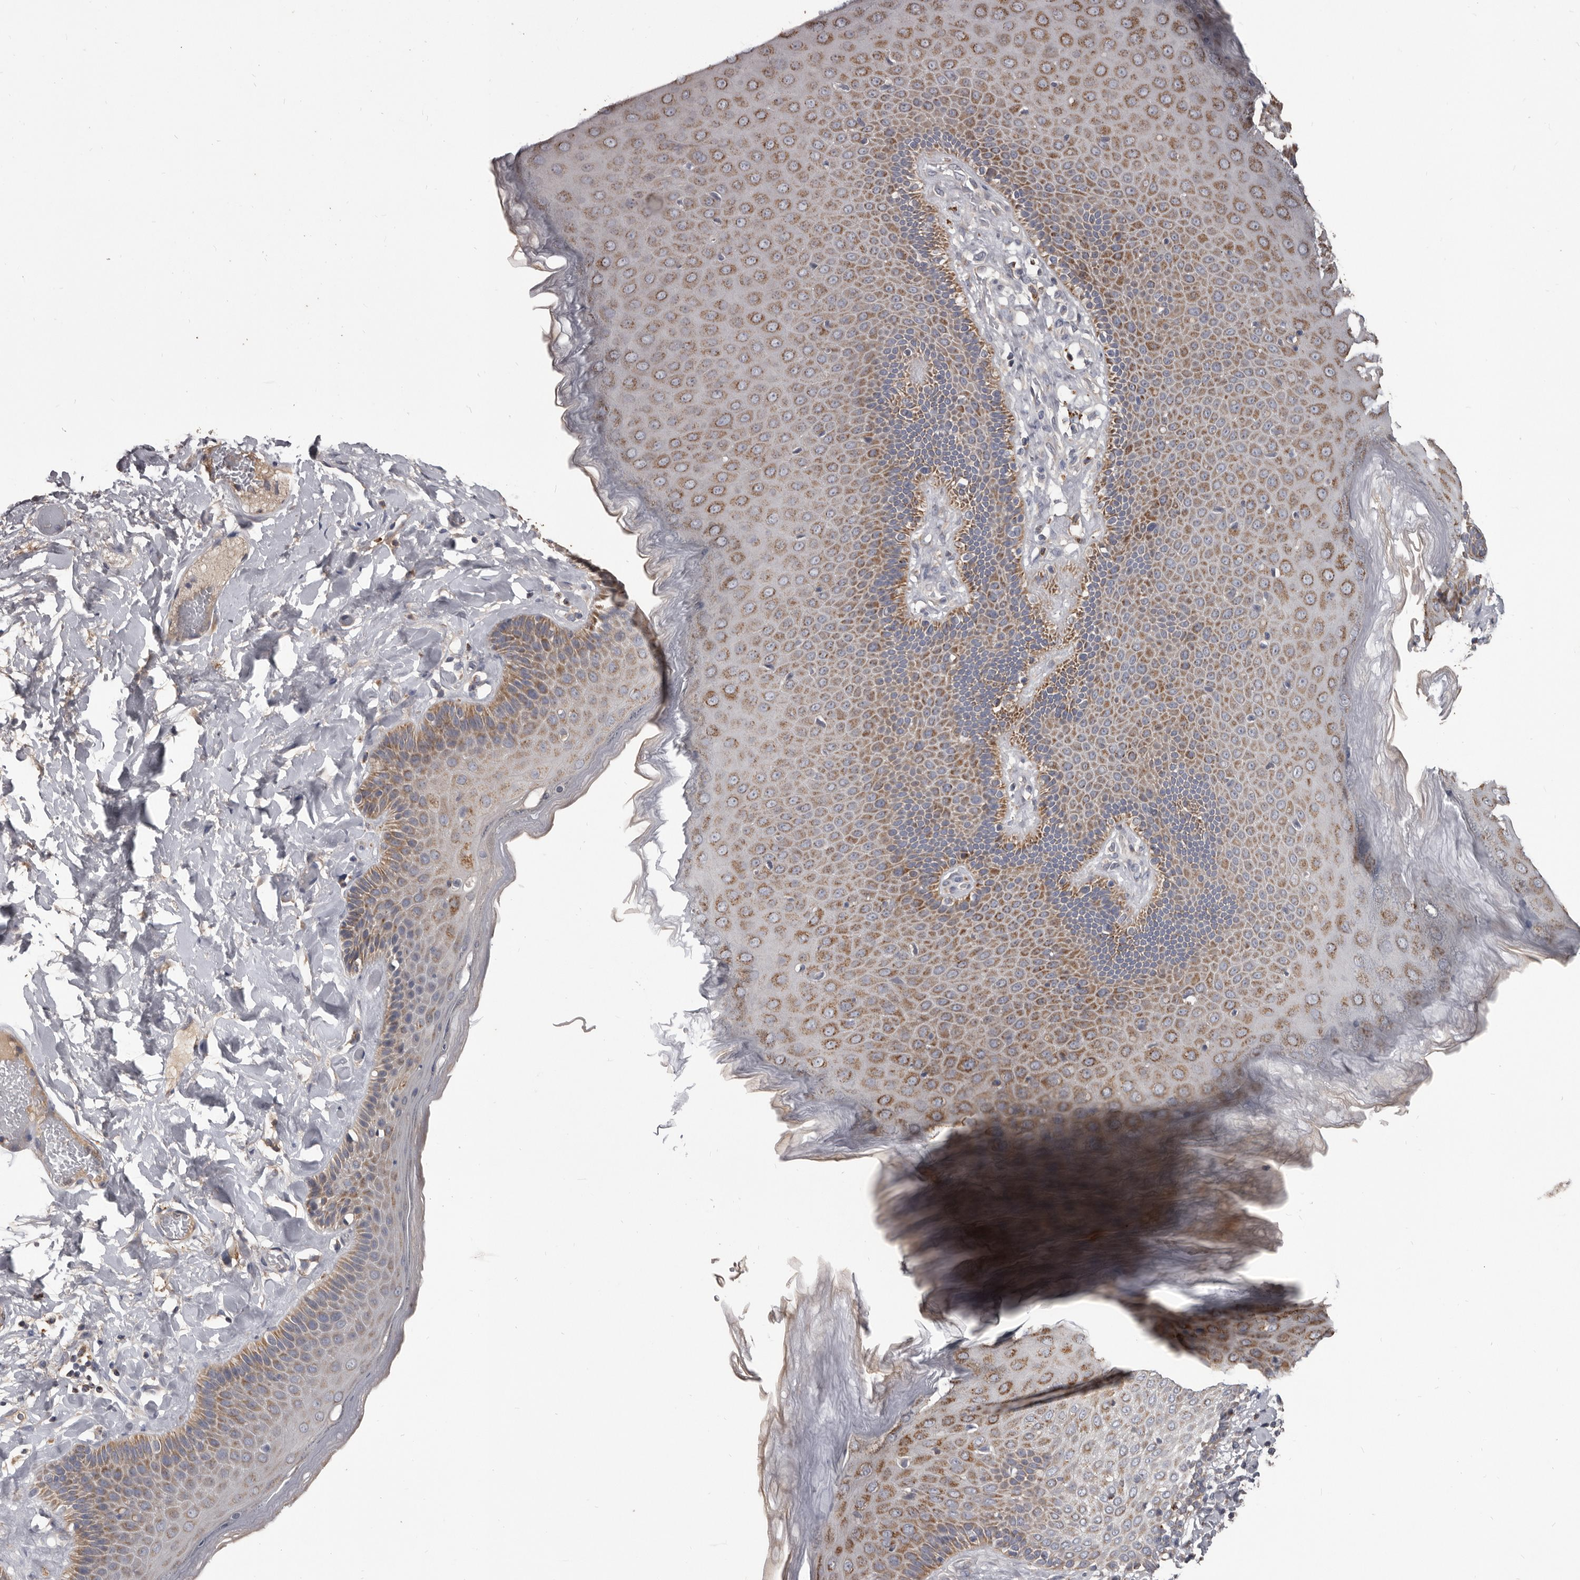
{"staining": {"intensity": "moderate", "quantity": ">75%", "location": "cytoplasmic/membranous"}, "tissue": "skin", "cell_type": "Epidermal cells", "image_type": "normal", "snomed": [{"axis": "morphology", "description": "Normal tissue, NOS"}, {"axis": "topography", "description": "Anal"}], "caption": "IHC (DAB) staining of unremarkable skin demonstrates moderate cytoplasmic/membranous protein expression in approximately >75% of epidermal cells.", "gene": "ALDH5A1", "patient": {"sex": "male", "age": 69}}